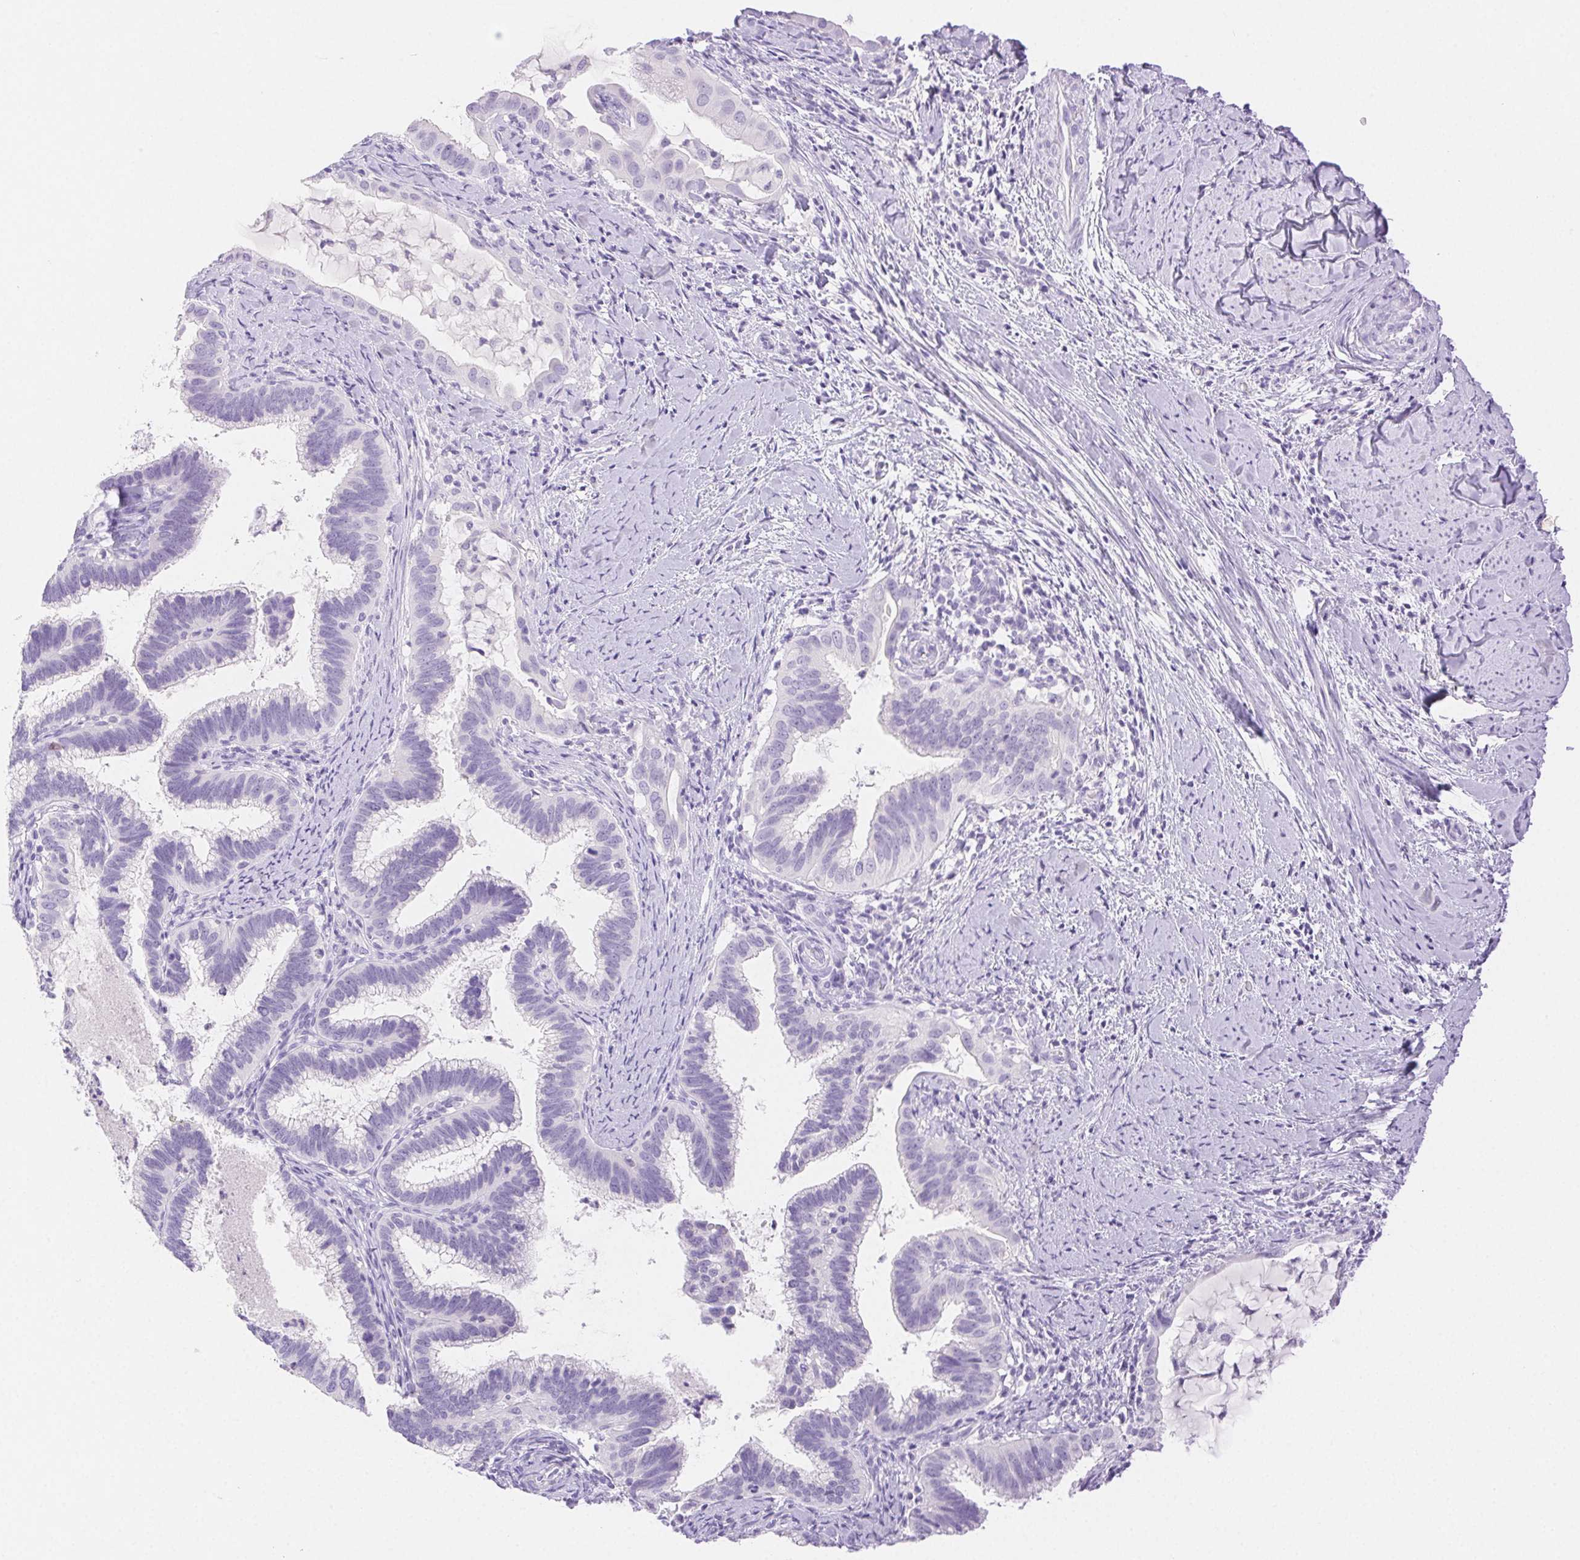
{"staining": {"intensity": "negative", "quantity": "none", "location": "none"}, "tissue": "cervical cancer", "cell_type": "Tumor cells", "image_type": "cancer", "snomed": [{"axis": "morphology", "description": "Adenocarcinoma, NOS"}, {"axis": "topography", "description": "Cervix"}], "caption": "High power microscopy photomicrograph of an immunohistochemistry (IHC) micrograph of cervical cancer (adenocarcinoma), revealing no significant staining in tumor cells.", "gene": "SPACA4", "patient": {"sex": "female", "age": 61}}